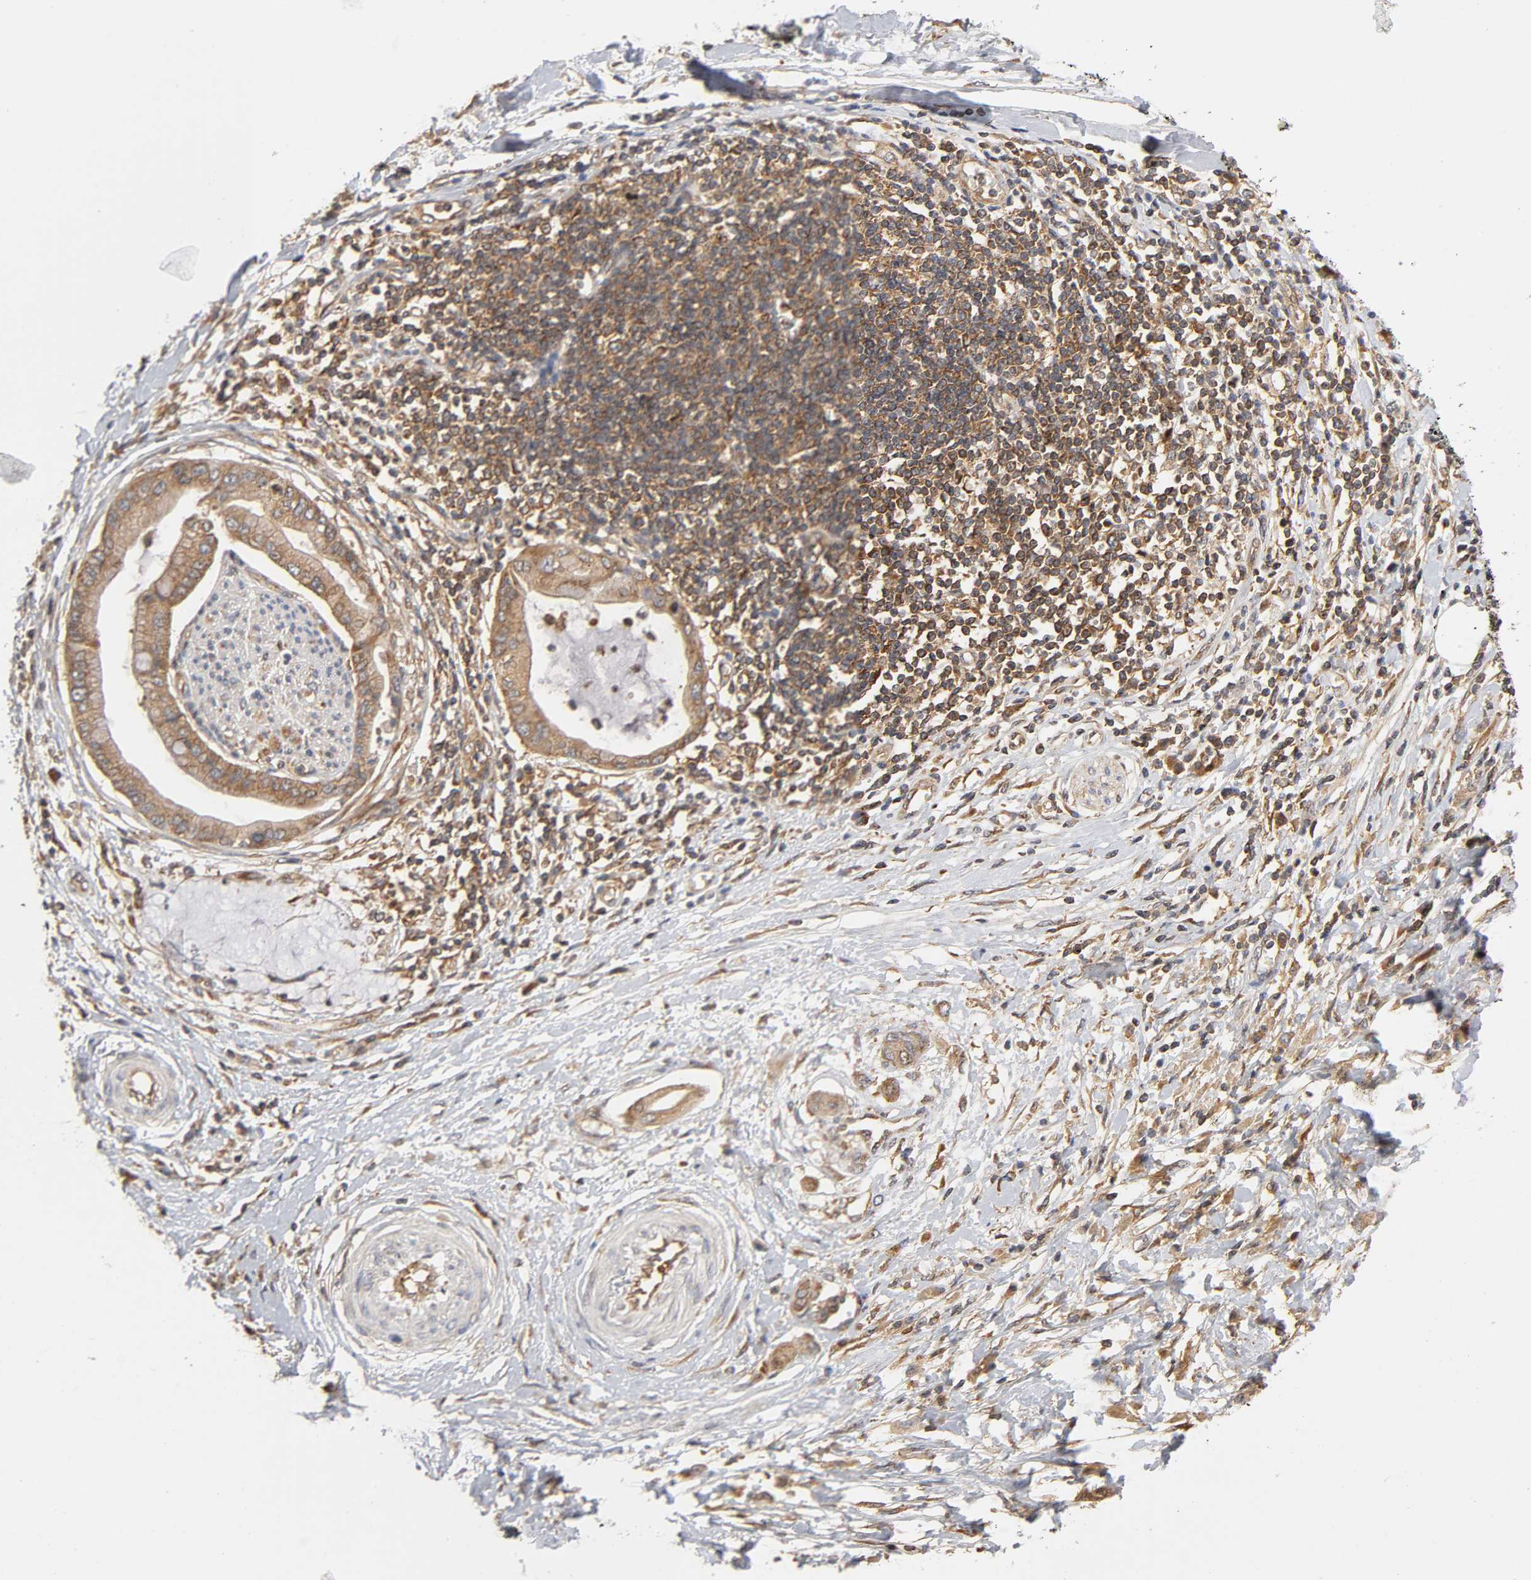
{"staining": {"intensity": "moderate", "quantity": ">75%", "location": "cytoplasmic/membranous"}, "tissue": "pancreatic cancer", "cell_type": "Tumor cells", "image_type": "cancer", "snomed": [{"axis": "morphology", "description": "Adenocarcinoma, NOS"}, {"axis": "morphology", "description": "Adenocarcinoma, metastatic, NOS"}, {"axis": "topography", "description": "Lymph node"}, {"axis": "topography", "description": "Pancreas"}, {"axis": "topography", "description": "Duodenum"}], "caption": "Immunohistochemical staining of human pancreatic cancer reveals medium levels of moderate cytoplasmic/membranous protein positivity in about >75% of tumor cells.", "gene": "PAFAH1B1", "patient": {"sex": "female", "age": 64}}